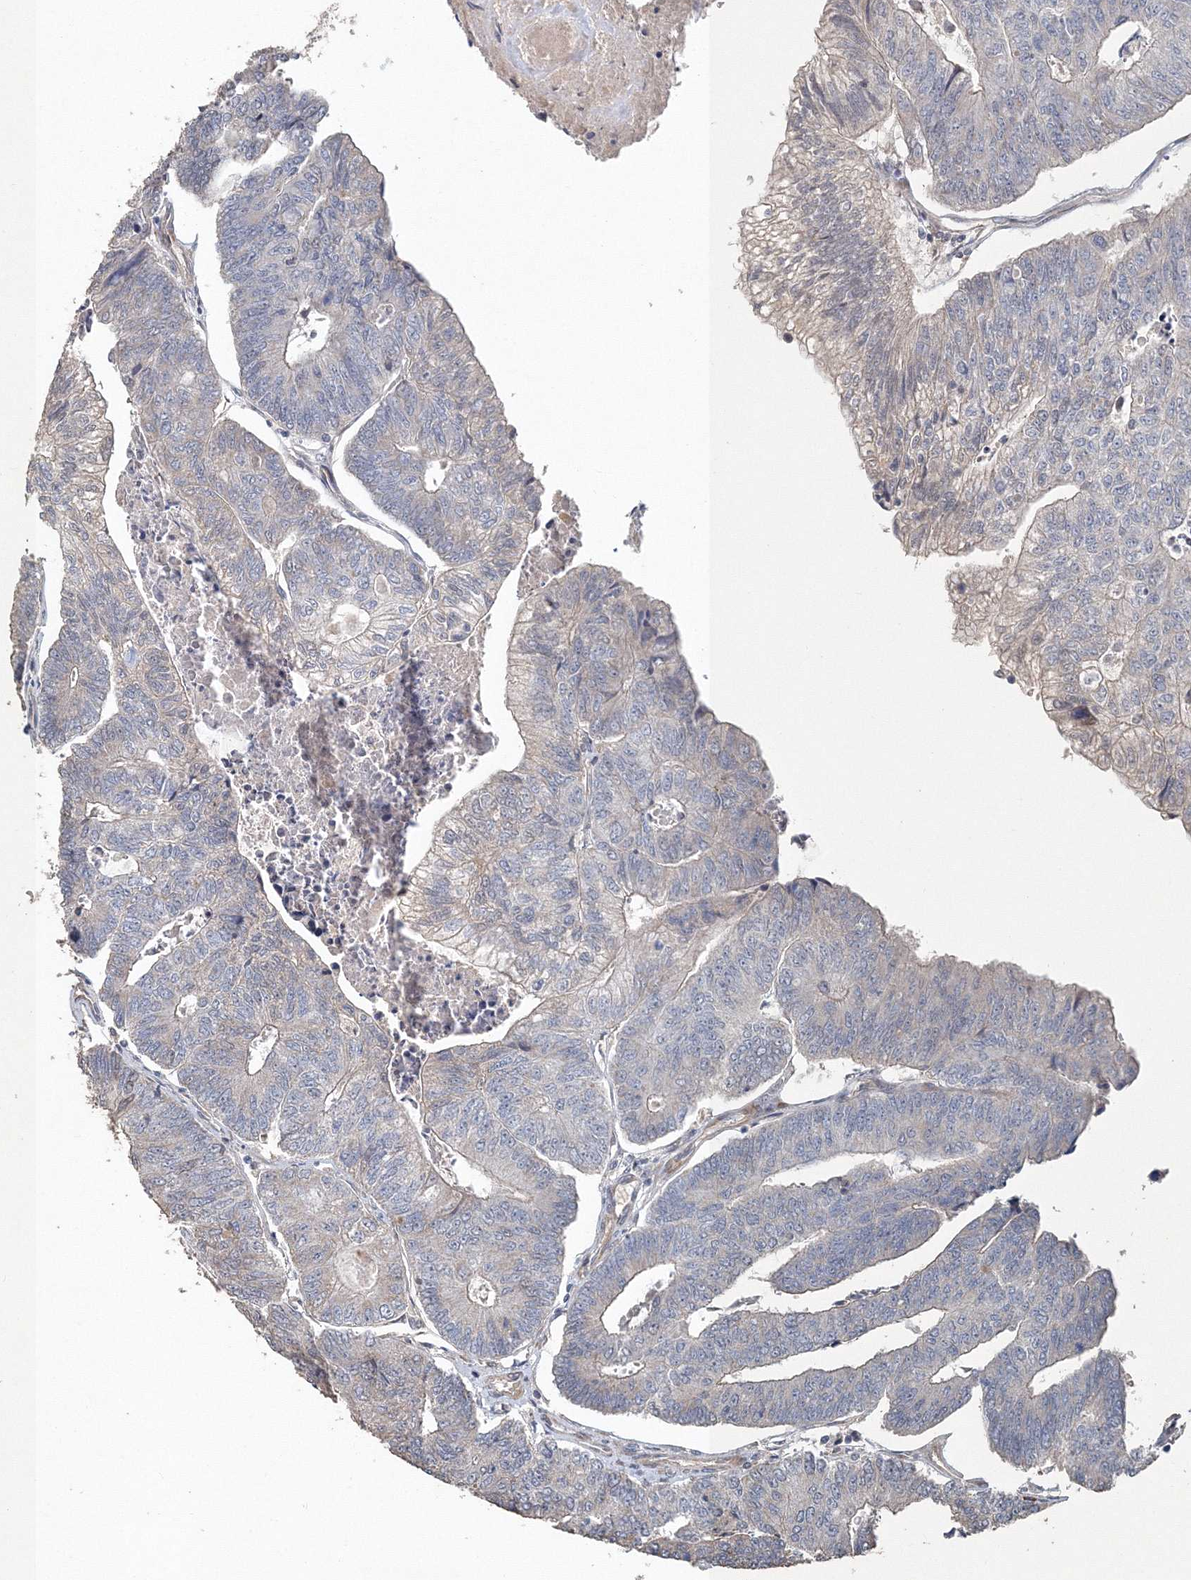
{"staining": {"intensity": "negative", "quantity": "none", "location": "none"}, "tissue": "colorectal cancer", "cell_type": "Tumor cells", "image_type": "cancer", "snomed": [{"axis": "morphology", "description": "Adenocarcinoma, NOS"}, {"axis": "topography", "description": "Colon"}], "caption": "Immunohistochemistry (IHC) histopathology image of neoplastic tissue: human colorectal cancer (adenocarcinoma) stained with DAB shows no significant protein positivity in tumor cells.", "gene": "NALF2", "patient": {"sex": "female", "age": 67}}